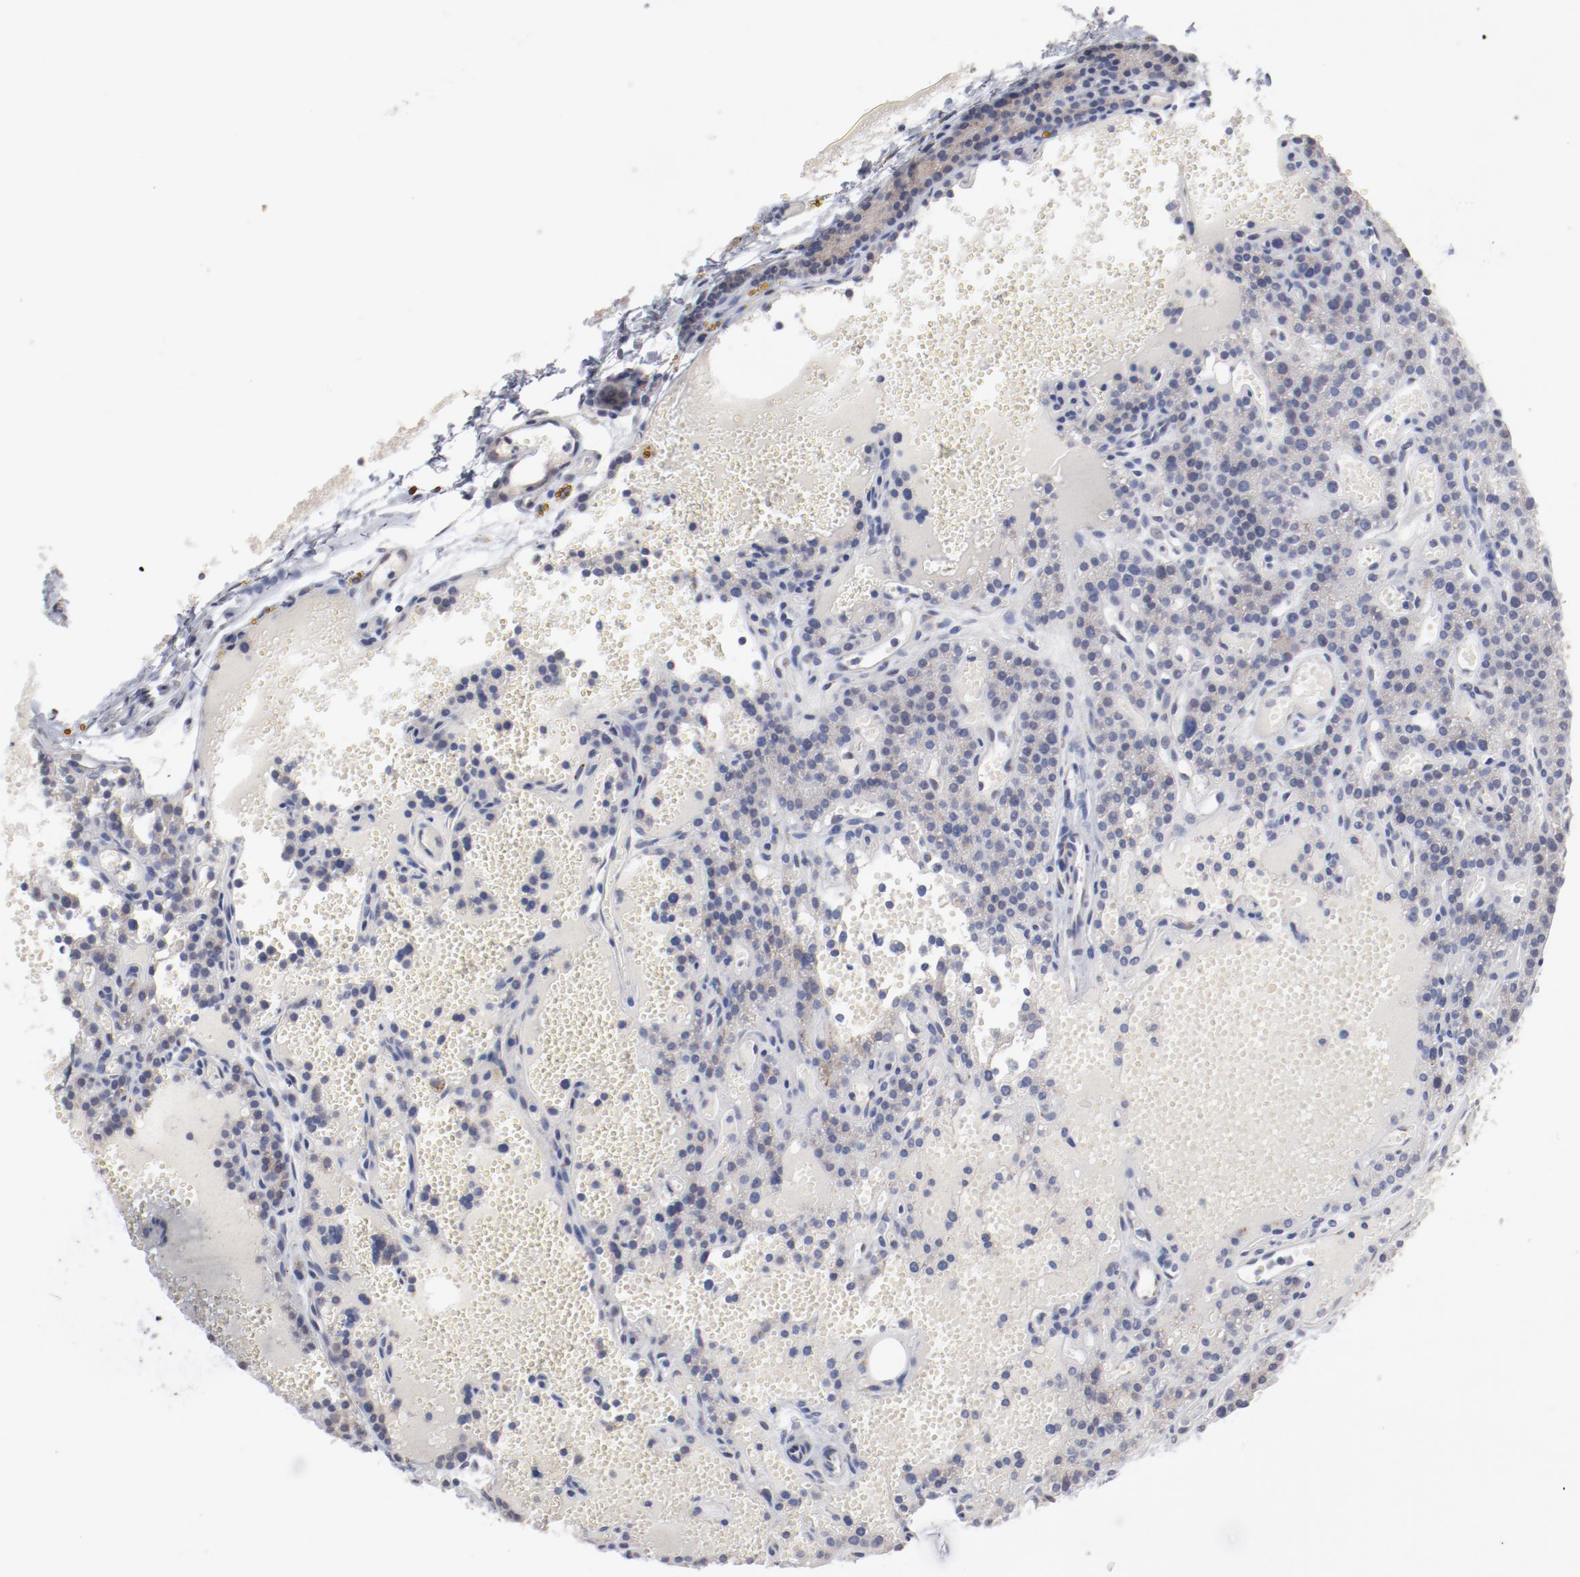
{"staining": {"intensity": "weak", "quantity": ">75%", "location": "cytoplasmic/membranous"}, "tissue": "parathyroid gland", "cell_type": "Glandular cells", "image_type": "normal", "snomed": [{"axis": "morphology", "description": "Normal tissue, NOS"}, {"axis": "topography", "description": "Parathyroid gland"}], "caption": "Parathyroid gland stained for a protein (brown) demonstrates weak cytoplasmic/membranous positive staining in about >75% of glandular cells.", "gene": "AK7", "patient": {"sex": "male", "age": 25}}